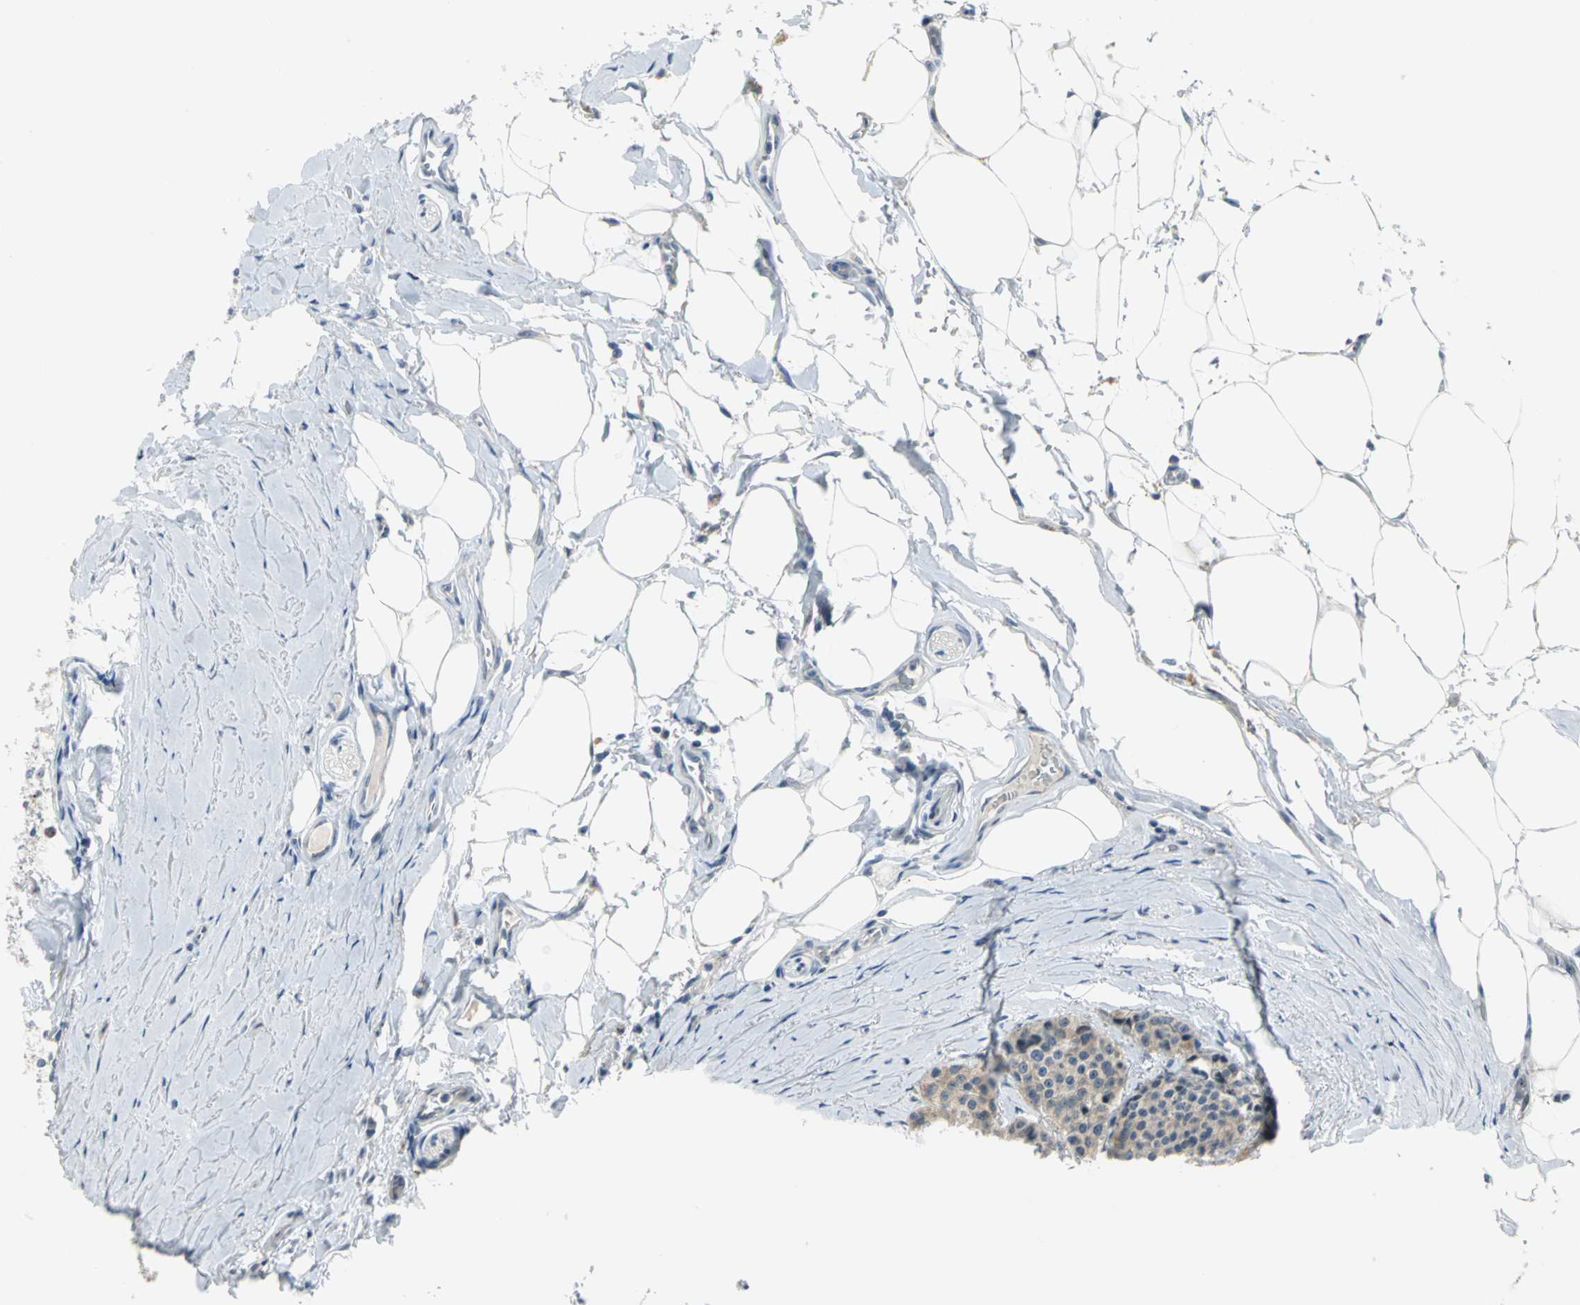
{"staining": {"intensity": "weak", "quantity": "25%-75%", "location": "nuclear"}, "tissue": "carcinoid", "cell_type": "Tumor cells", "image_type": "cancer", "snomed": [{"axis": "morphology", "description": "Carcinoid, malignant, NOS"}, {"axis": "topography", "description": "Colon"}], "caption": "A high-resolution image shows IHC staining of carcinoid, which shows weak nuclear expression in about 25%-75% of tumor cells. Immunohistochemistry (ihc) stains the protein in brown and the nuclei are stained blue.", "gene": "MYBBP1A", "patient": {"sex": "female", "age": 61}}